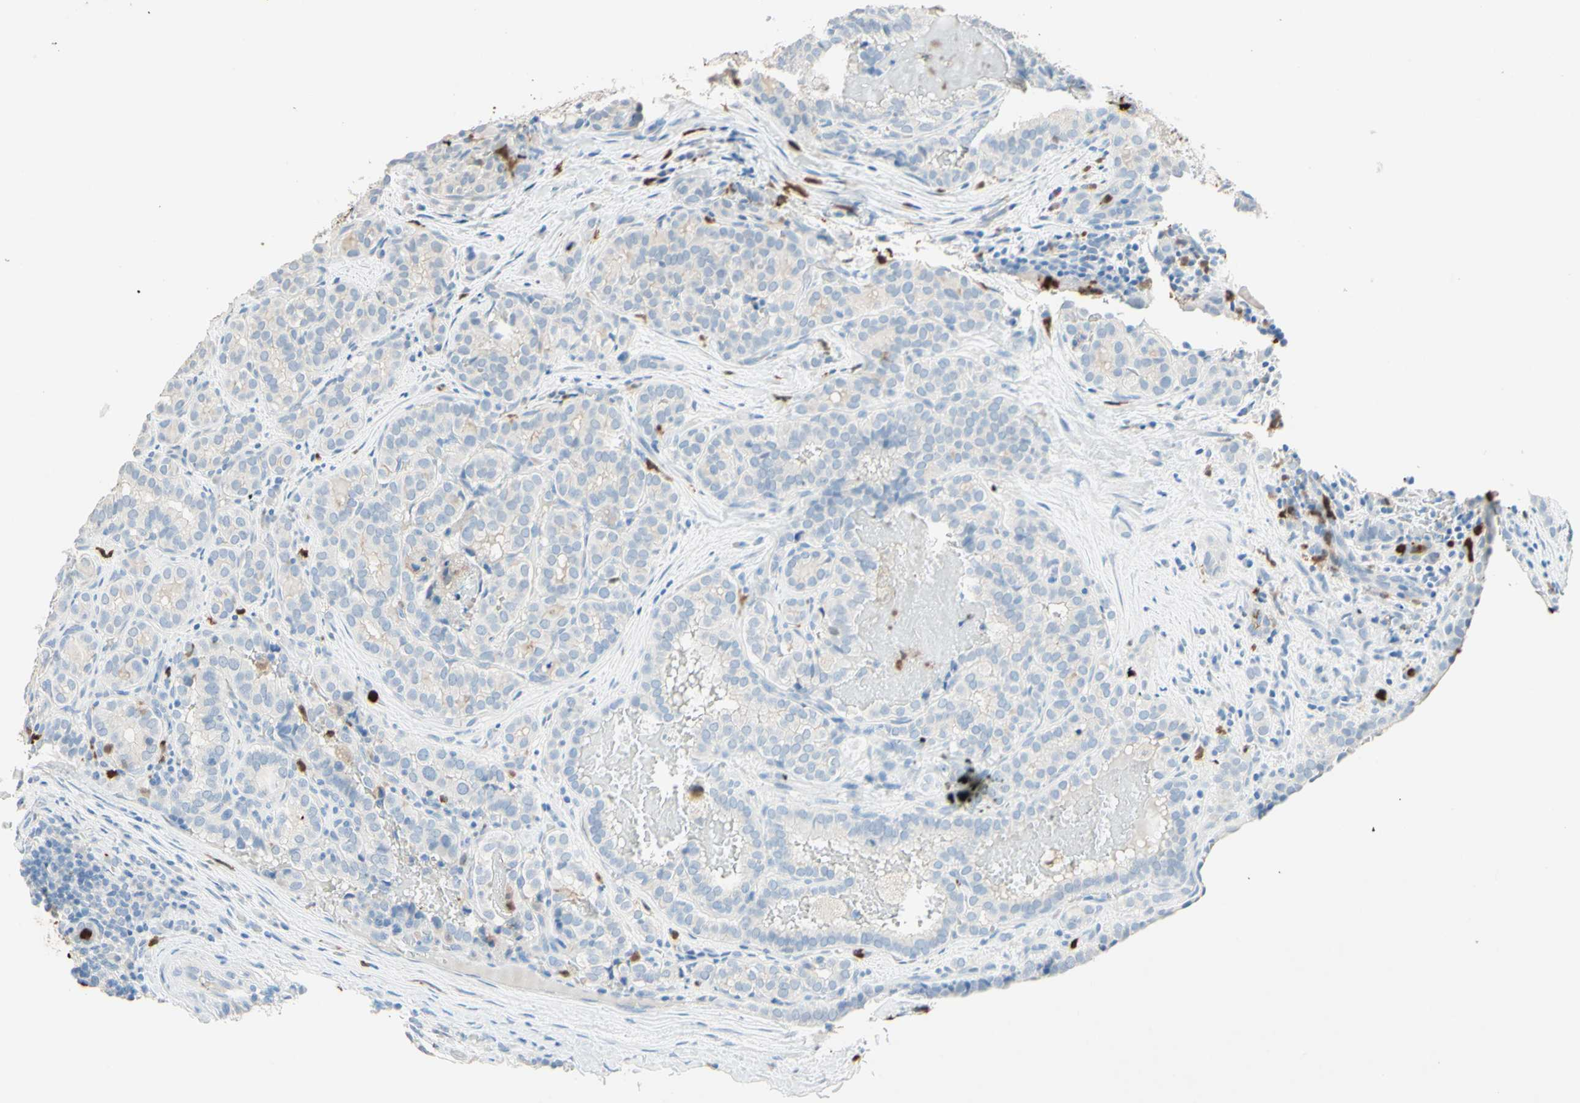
{"staining": {"intensity": "negative", "quantity": "none", "location": "none"}, "tissue": "thyroid cancer", "cell_type": "Tumor cells", "image_type": "cancer", "snomed": [{"axis": "morphology", "description": "Normal tissue, NOS"}, {"axis": "morphology", "description": "Papillary adenocarcinoma, NOS"}, {"axis": "topography", "description": "Thyroid gland"}], "caption": "DAB immunohistochemical staining of papillary adenocarcinoma (thyroid) displays no significant staining in tumor cells.", "gene": "NFKBIZ", "patient": {"sex": "female", "age": 30}}